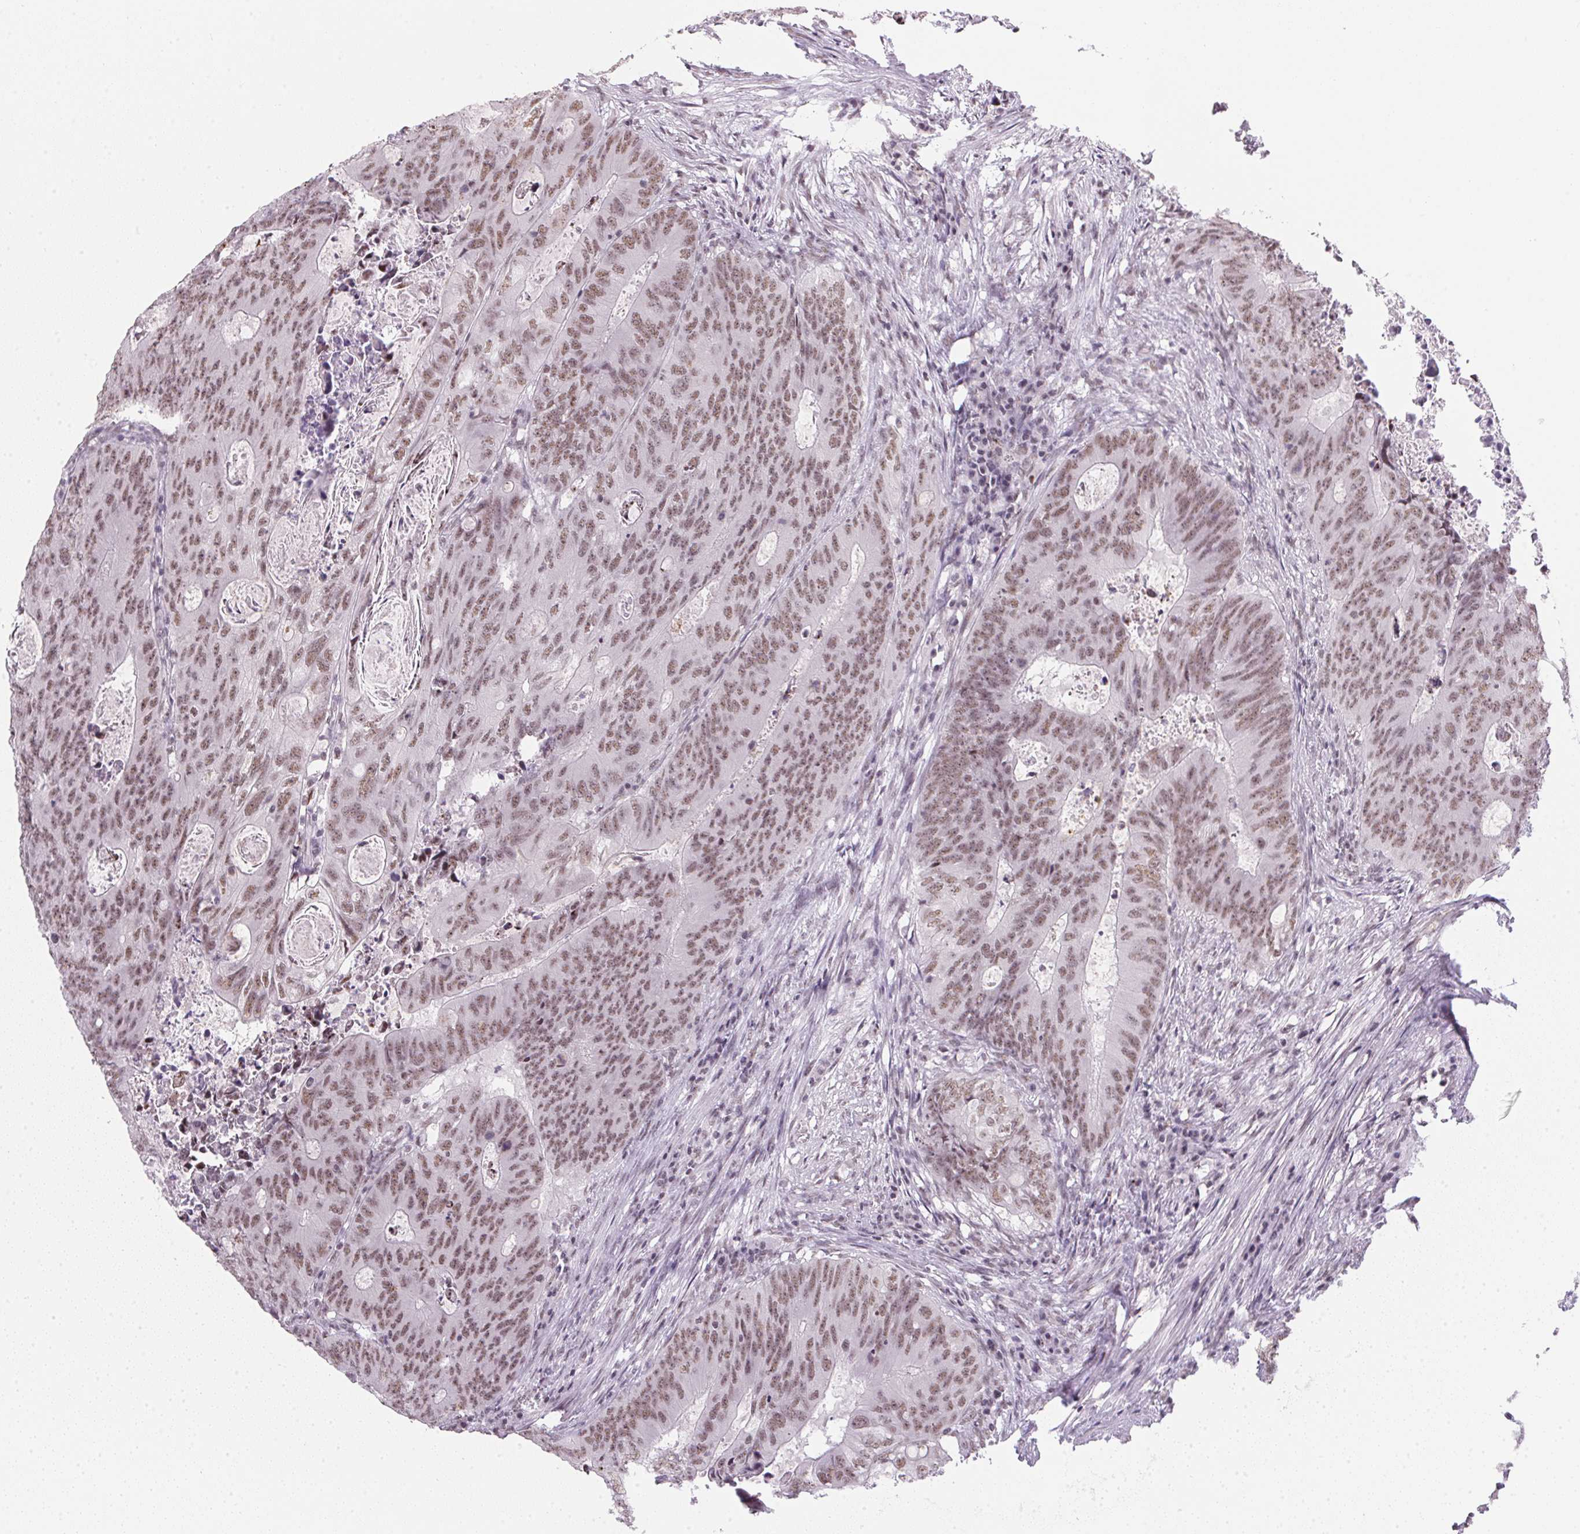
{"staining": {"intensity": "moderate", "quantity": ">75%", "location": "nuclear"}, "tissue": "colorectal cancer", "cell_type": "Tumor cells", "image_type": "cancer", "snomed": [{"axis": "morphology", "description": "Adenocarcinoma, NOS"}, {"axis": "topography", "description": "Colon"}], "caption": "Colorectal cancer stained with a brown dye demonstrates moderate nuclear positive expression in about >75% of tumor cells.", "gene": "SRSF7", "patient": {"sex": "male", "age": 67}}